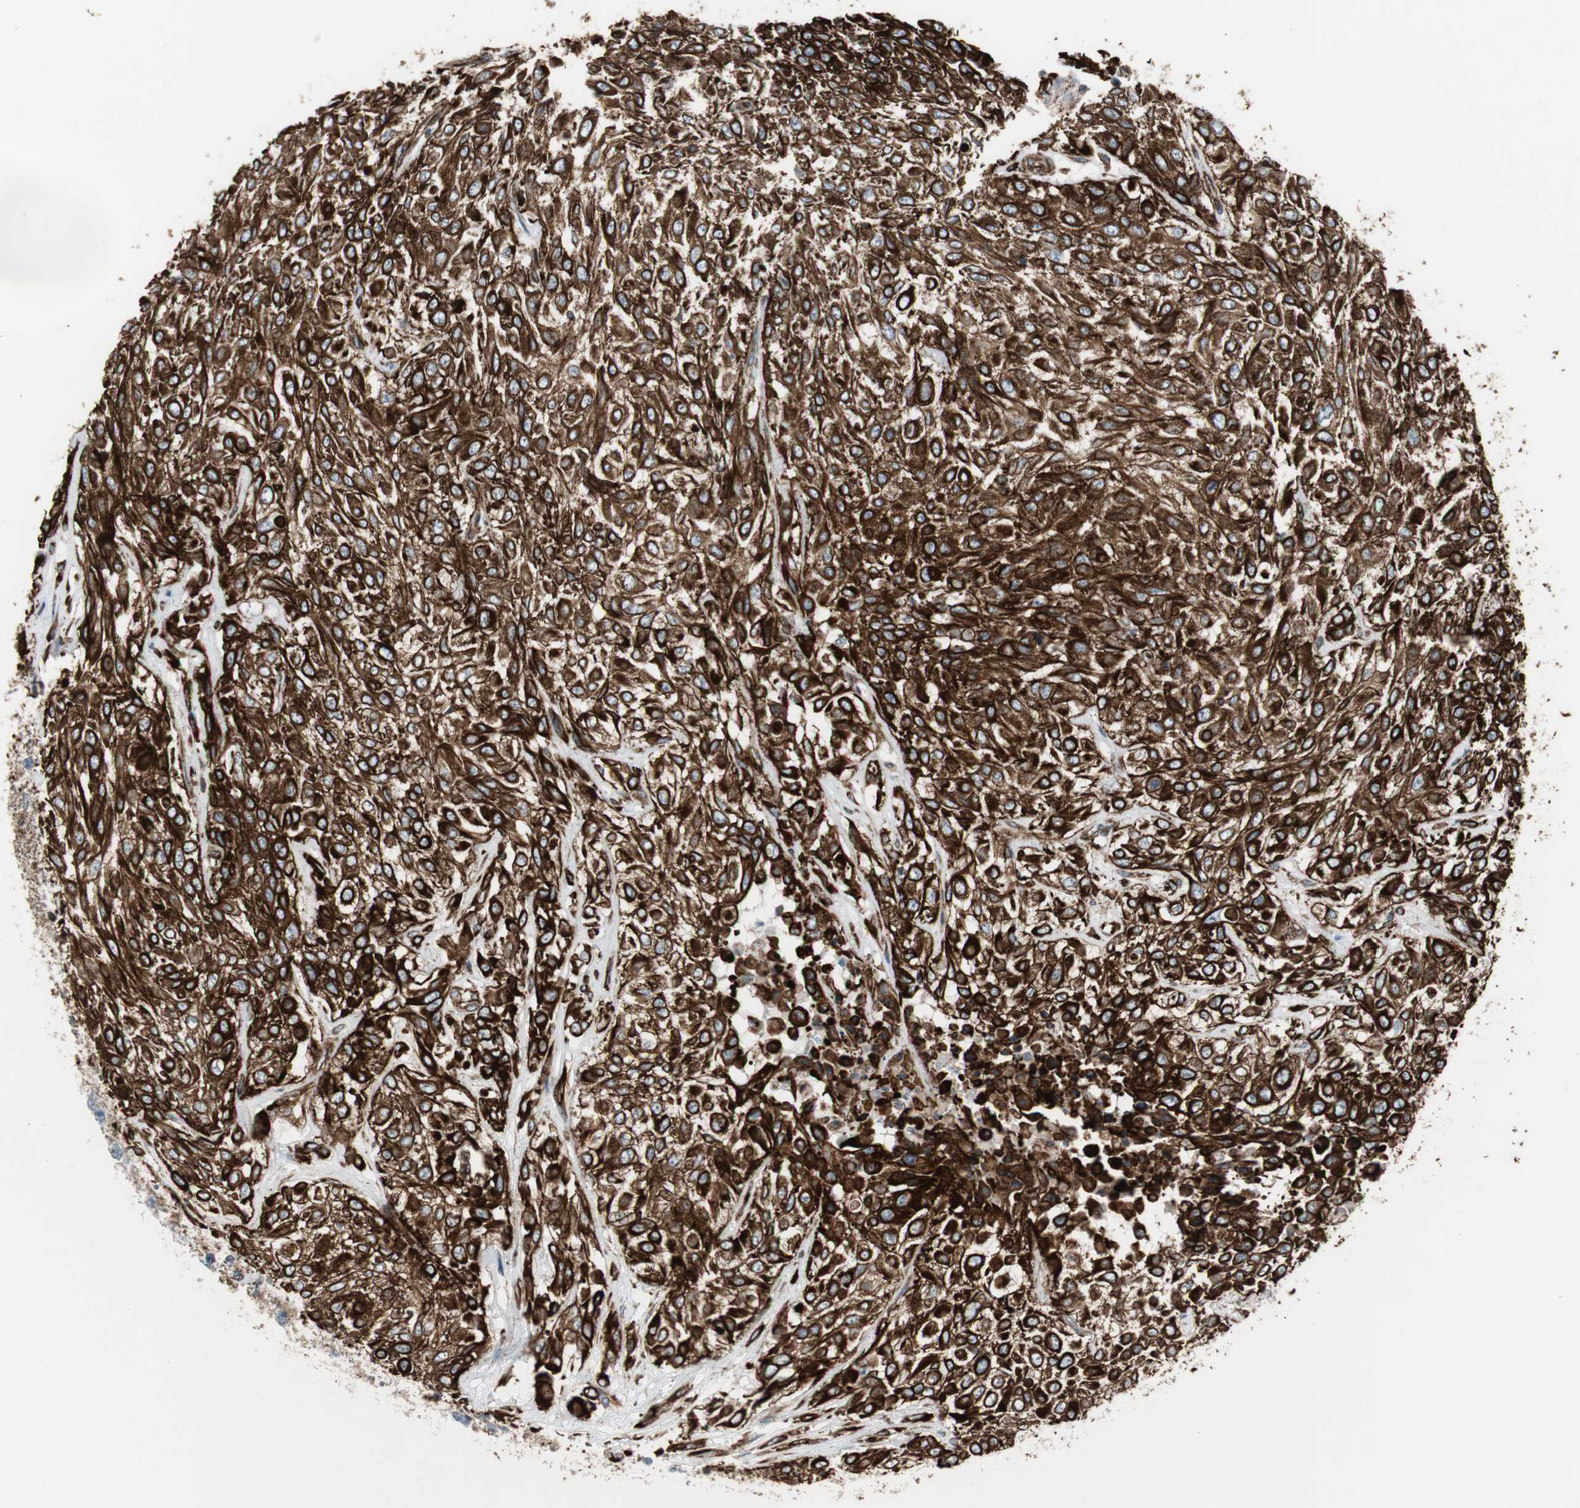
{"staining": {"intensity": "strong", "quantity": ">75%", "location": "cytoplasmic/membranous"}, "tissue": "urothelial cancer", "cell_type": "Tumor cells", "image_type": "cancer", "snomed": [{"axis": "morphology", "description": "Urothelial carcinoma, High grade"}, {"axis": "topography", "description": "Urinary bladder"}], "caption": "Tumor cells display high levels of strong cytoplasmic/membranous positivity in approximately >75% of cells in human urothelial cancer.", "gene": "TCTA", "patient": {"sex": "male", "age": 57}}